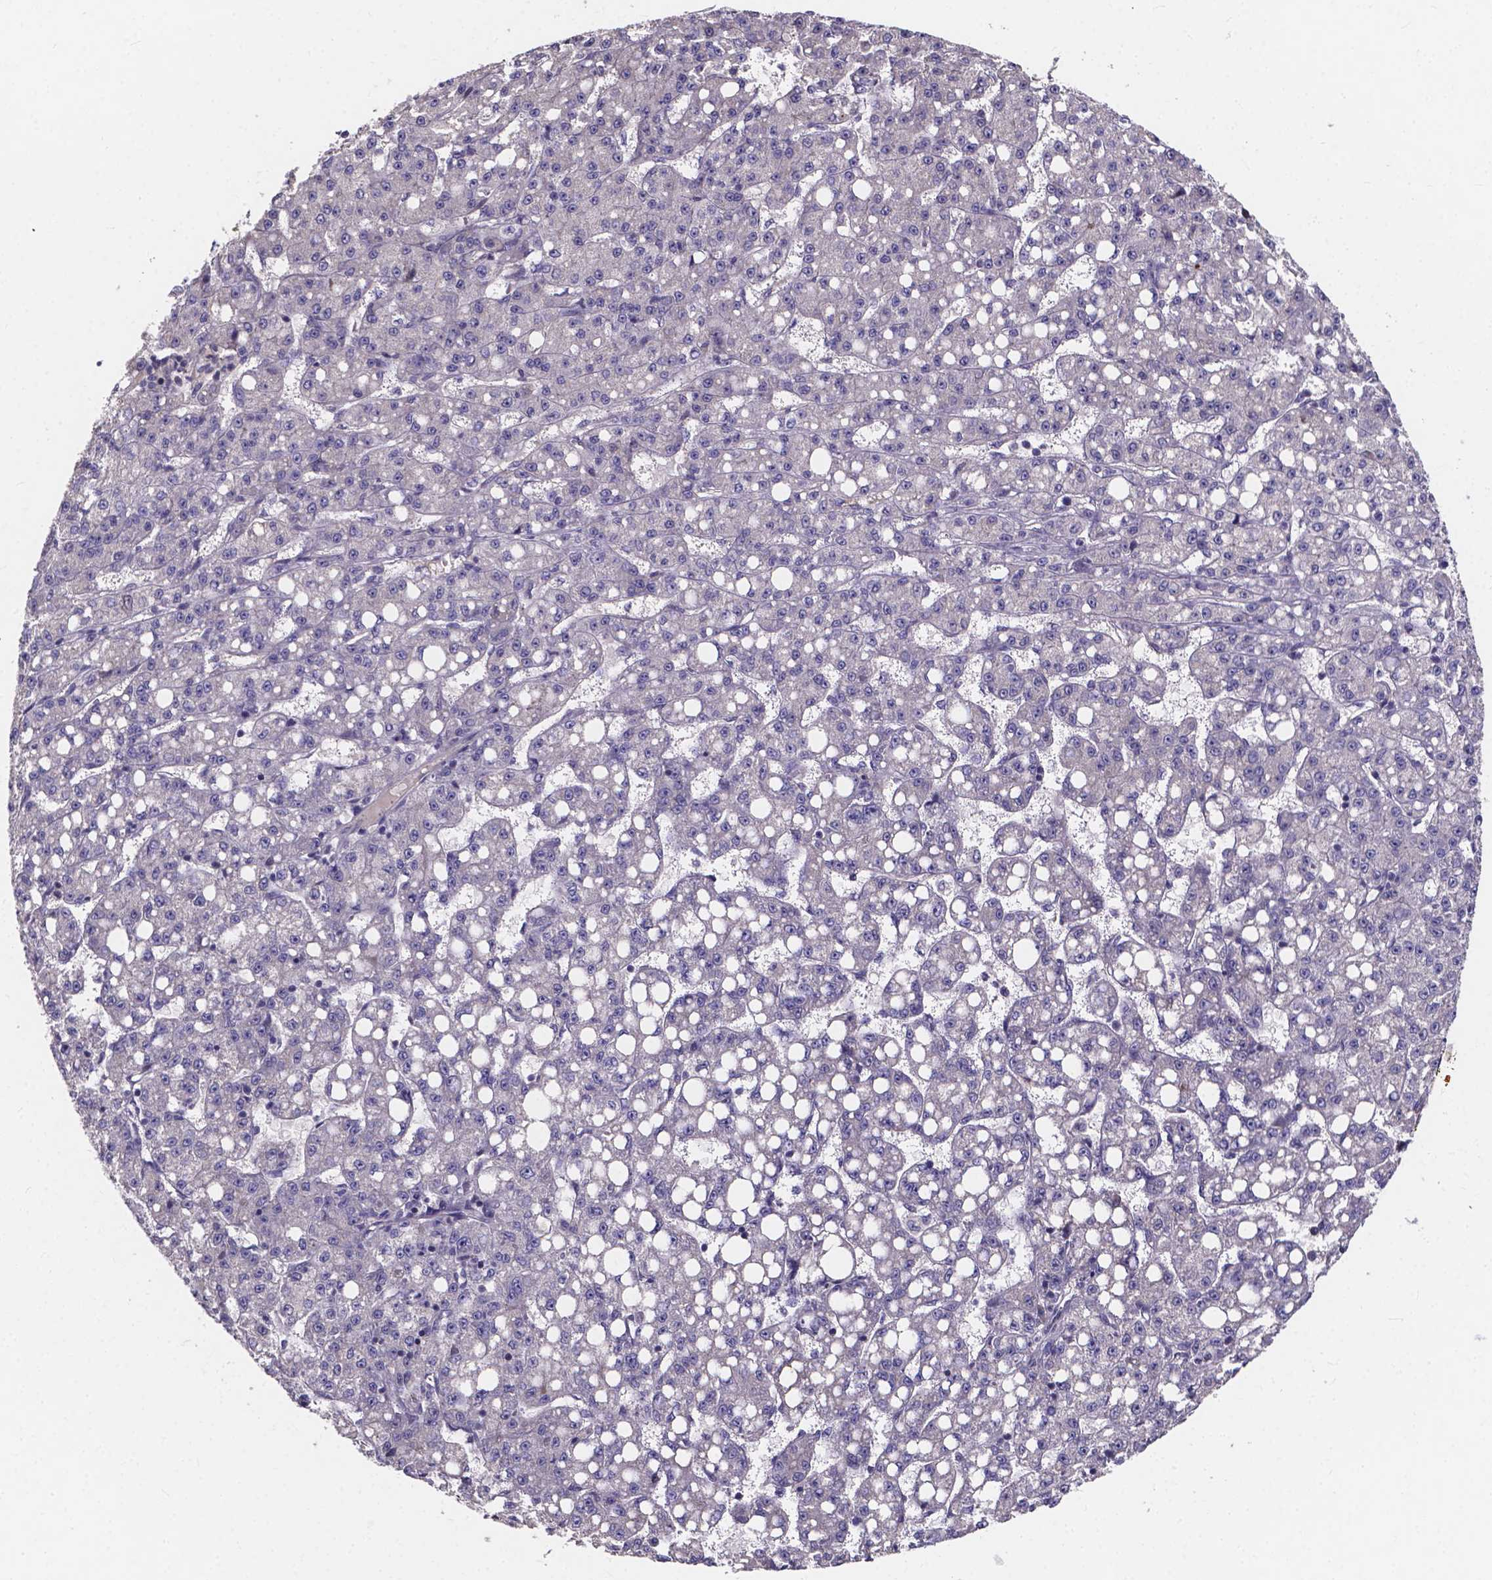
{"staining": {"intensity": "negative", "quantity": "none", "location": "none"}, "tissue": "liver cancer", "cell_type": "Tumor cells", "image_type": "cancer", "snomed": [{"axis": "morphology", "description": "Carcinoma, Hepatocellular, NOS"}, {"axis": "topography", "description": "Liver"}], "caption": "A high-resolution photomicrograph shows IHC staining of liver cancer, which demonstrates no significant expression in tumor cells.", "gene": "SPOCD1", "patient": {"sex": "female", "age": 65}}